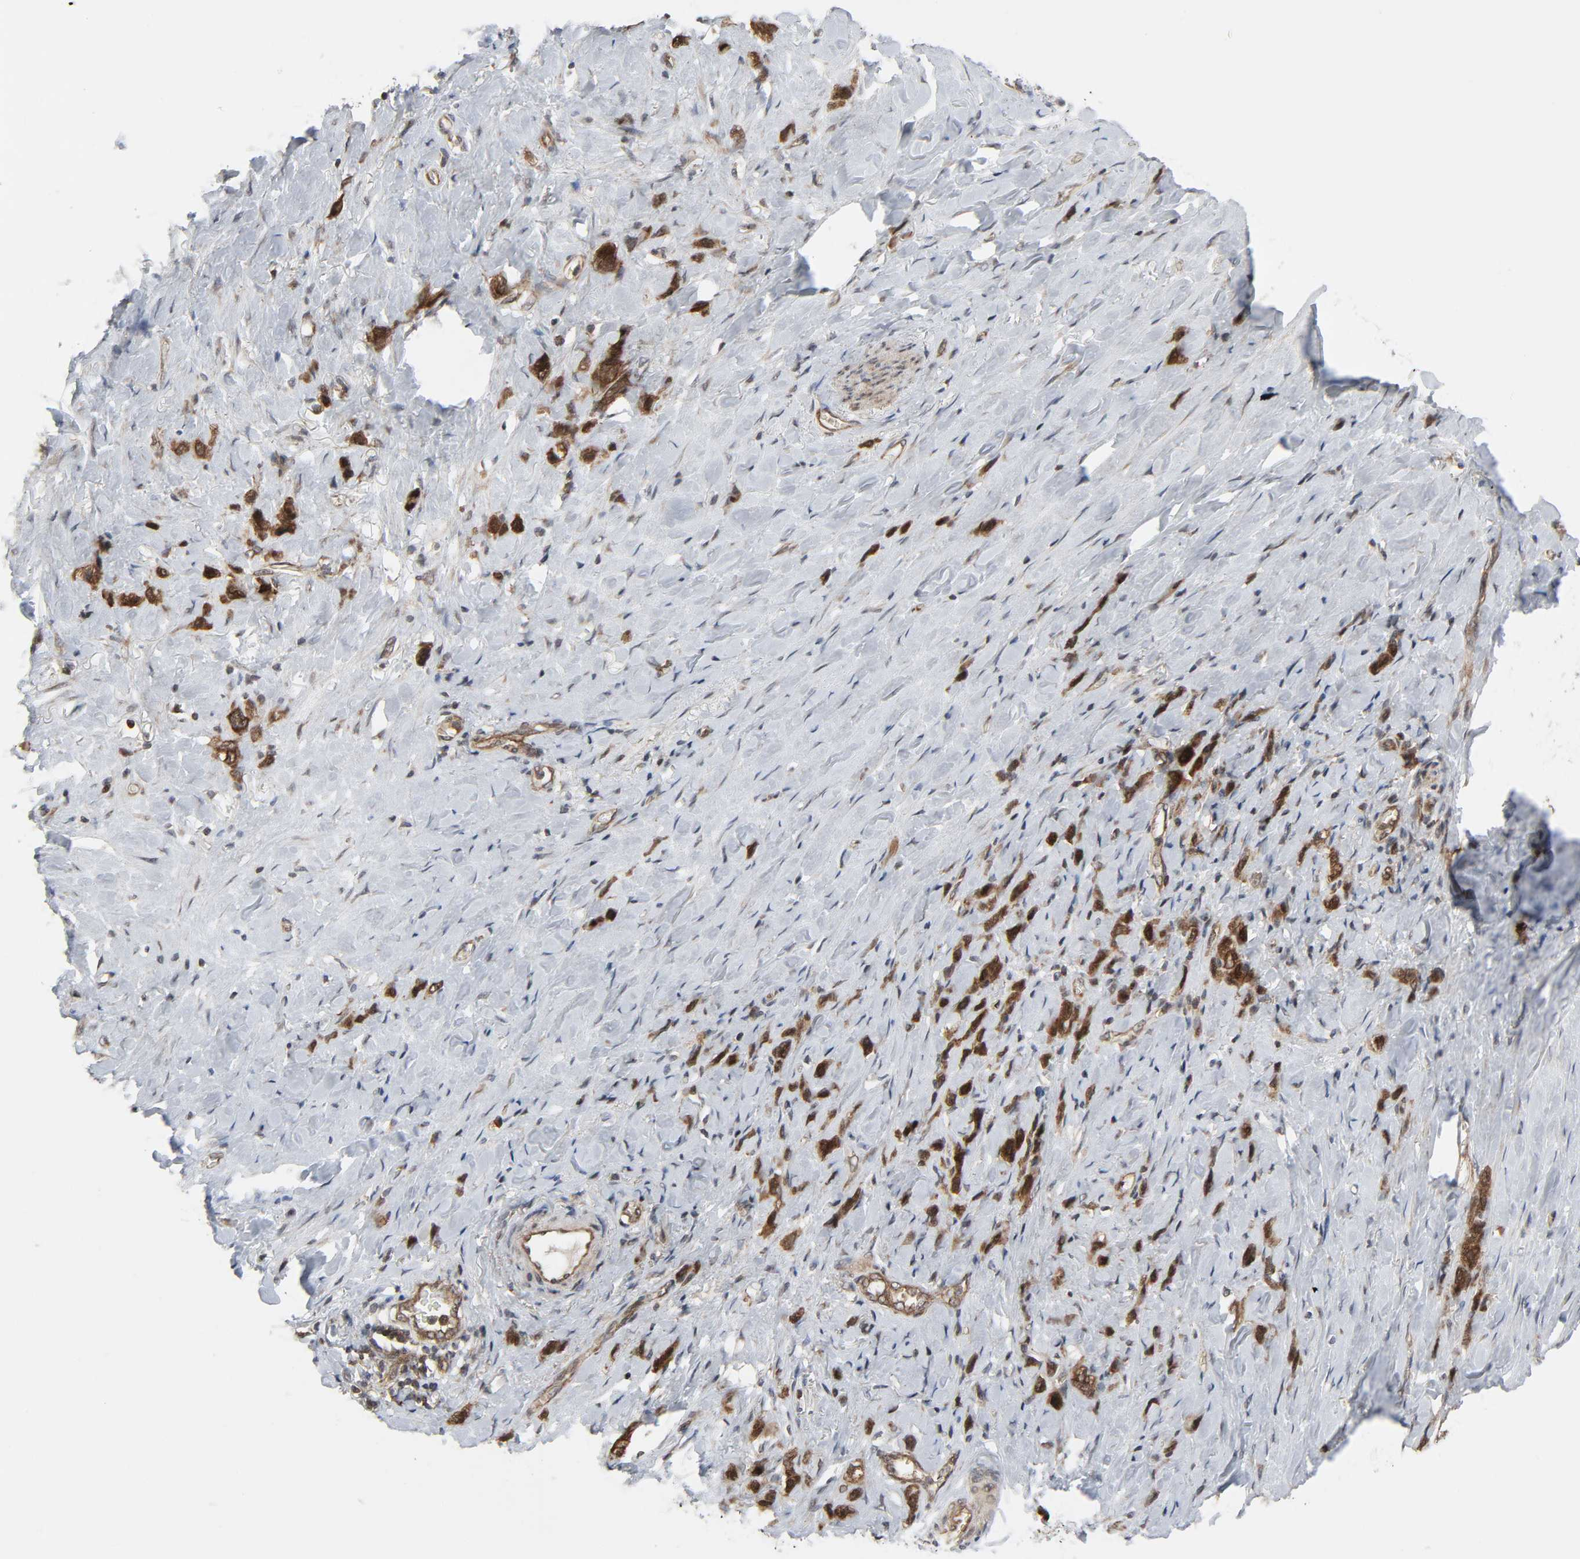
{"staining": {"intensity": "strong", "quantity": ">75%", "location": "cytoplasmic/membranous,nuclear"}, "tissue": "stomach cancer", "cell_type": "Tumor cells", "image_type": "cancer", "snomed": [{"axis": "morphology", "description": "Normal tissue, NOS"}, {"axis": "morphology", "description": "Adenocarcinoma, NOS"}, {"axis": "morphology", "description": "Adenocarcinoma, High grade"}, {"axis": "topography", "description": "Stomach, upper"}, {"axis": "topography", "description": "Stomach"}], "caption": "Immunohistochemistry photomicrograph of neoplastic tissue: stomach high-grade adenocarcinoma stained using immunohistochemistry demonstrates high levels of strong protein expression localized specifically in the cytoplasmic/membranous and nuclear of tumor cells, appearing as a cytoplasmic/membranous and nuclear brown color.", "gene": "GSK3A", "patient": {"sex": "female", "age": 65}}